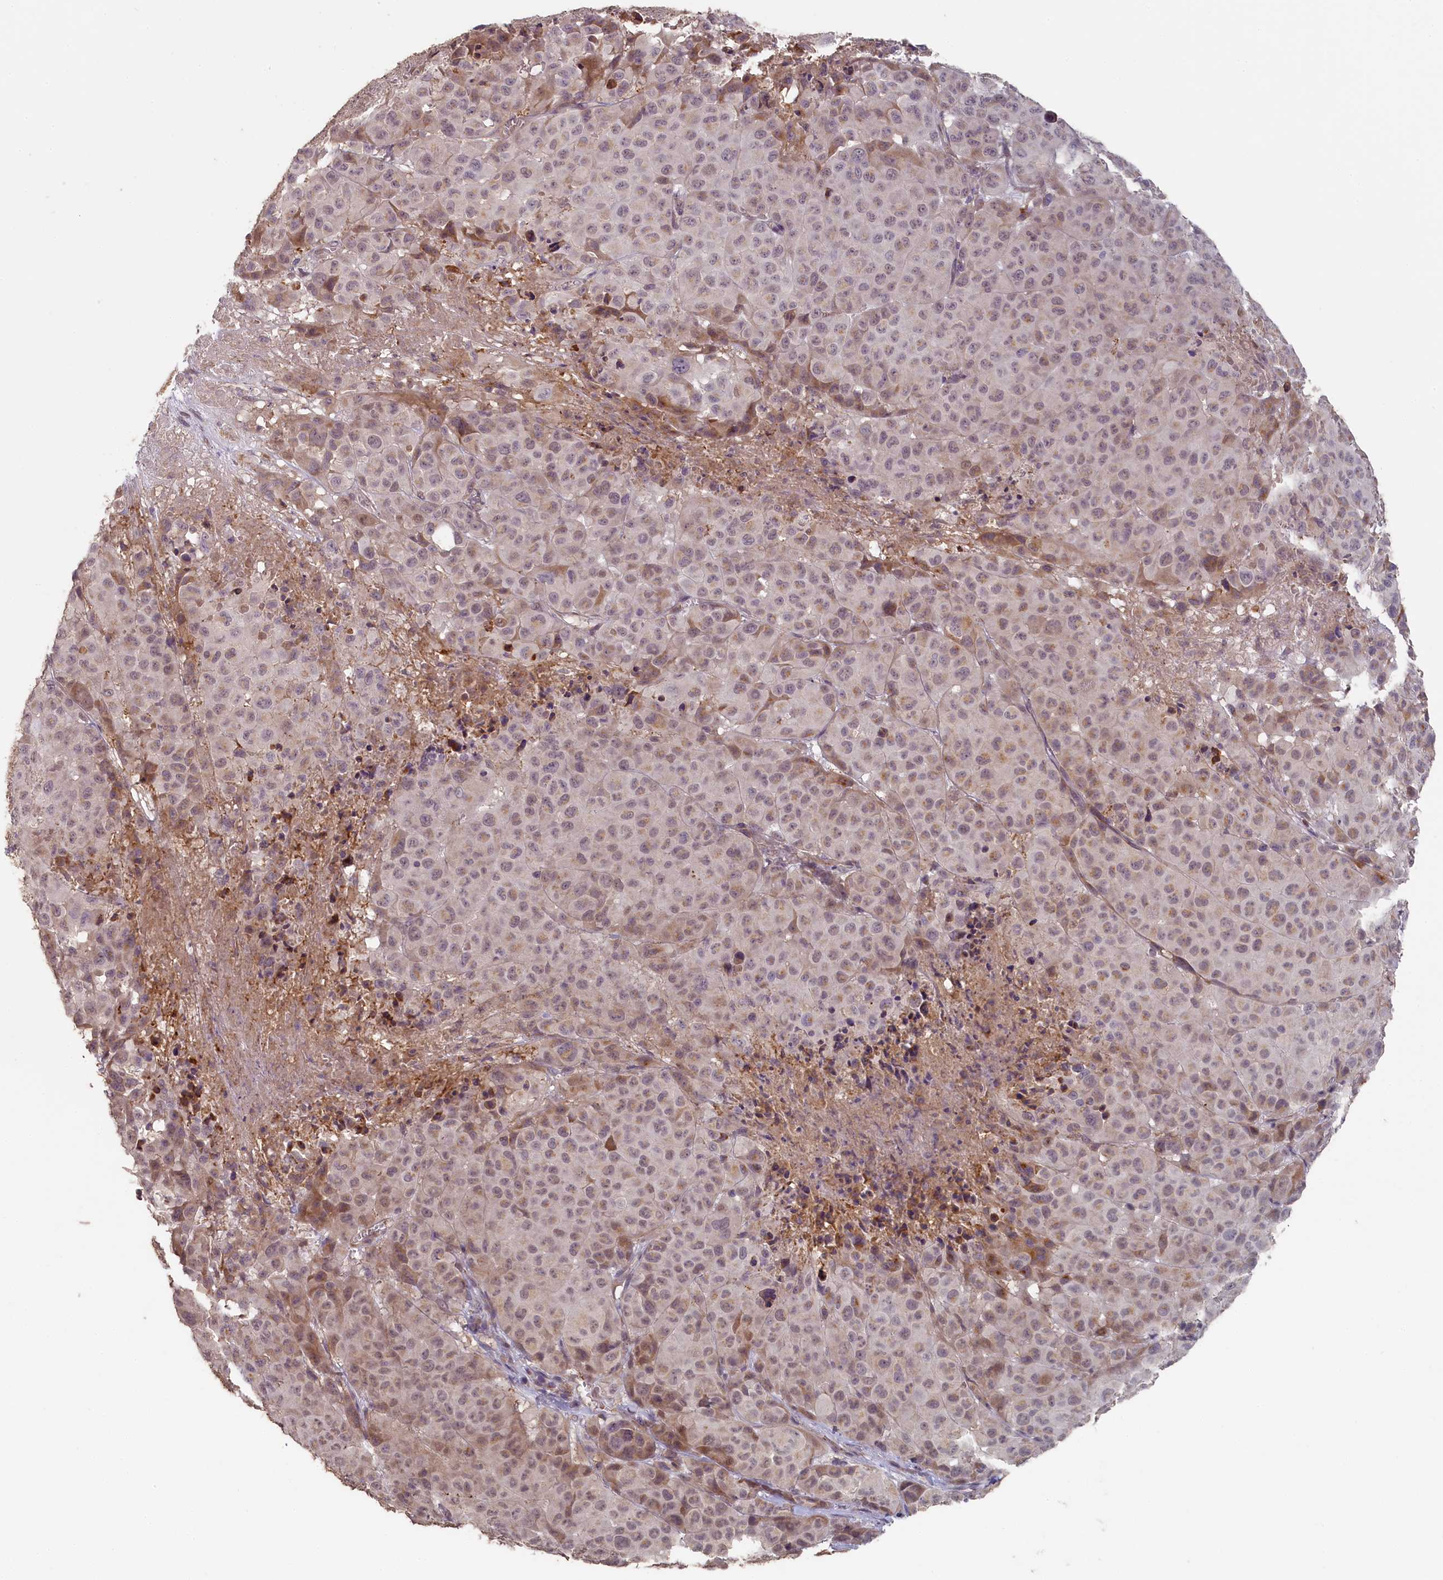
{"staining": {"intensity": "weak", "quantity": ">75%", "location": "nuclear"}, "tissue": "melanoma", "cell_type": "Tumor cells", "image_type": "cancer", "snomed": [{"axis": "morphology", "description": "Malignant melanoma, NOS"}, {"axis": "topography", "description": "Skin"}], "caption": "IHC of melanoma reveals low levels of weak nuclear positivity in approximately >75% of tumor cells.", "gene": "STX16", "patient": {"sex": "male", "age": 73}}